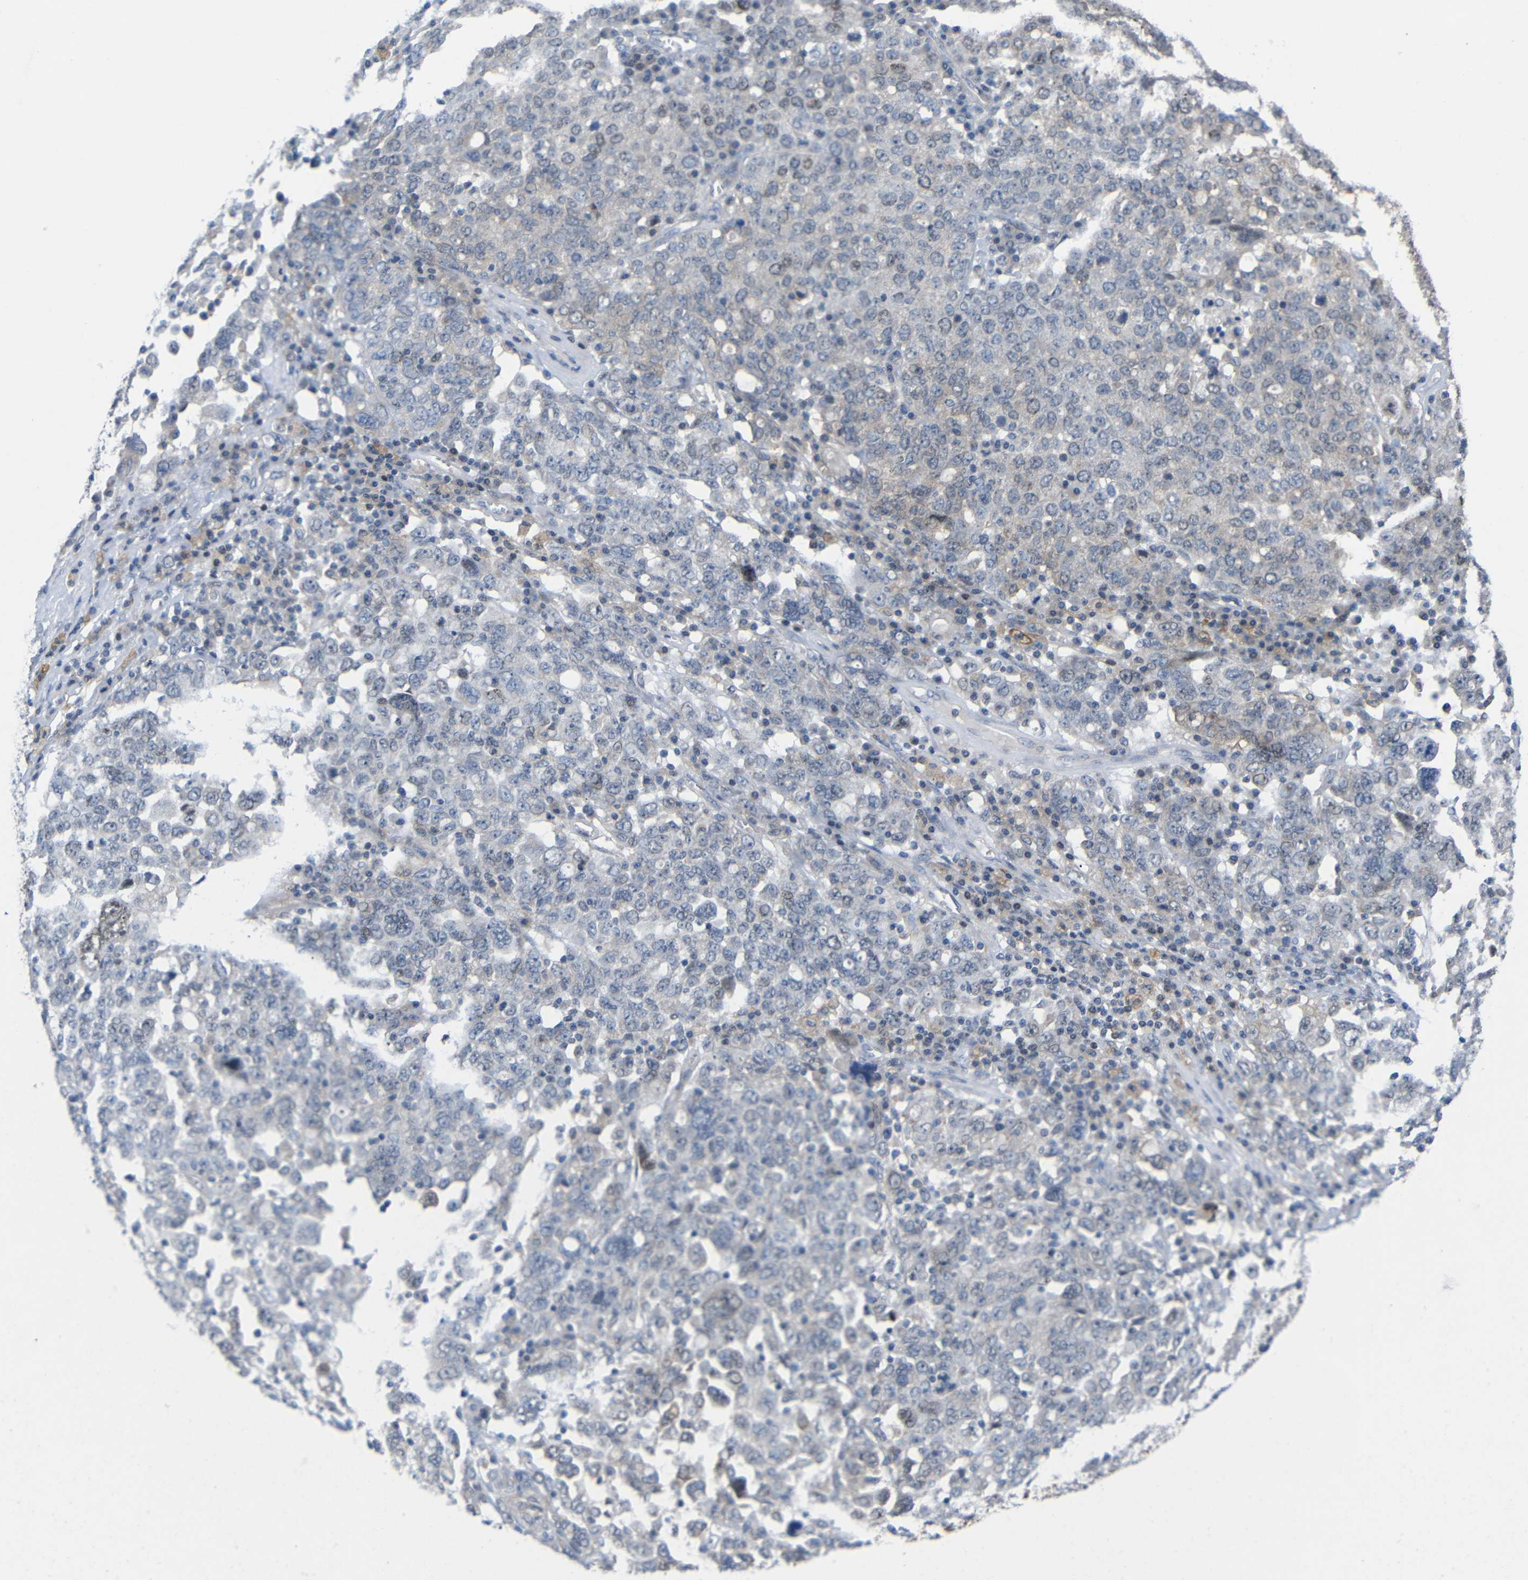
{"staining": {"intensity": "negative", "quantity": "none", "location": "none"}, "tissue": "ovarian cancer", "cell_type": "Tumor cells", "image_type": "cancer", "snomed": [{"axis": "morphology", "description": "Carcinoma, endometroid"}, {"axis": "topography", "description": "Ovary"}], "caption": "DAB immunohistochemical staining of ovarian endometroid carcinoma reveals no significant positivity in tumor cells.", "gene": "CMTM1", "patient": {"sex": "female", "age": 62}}